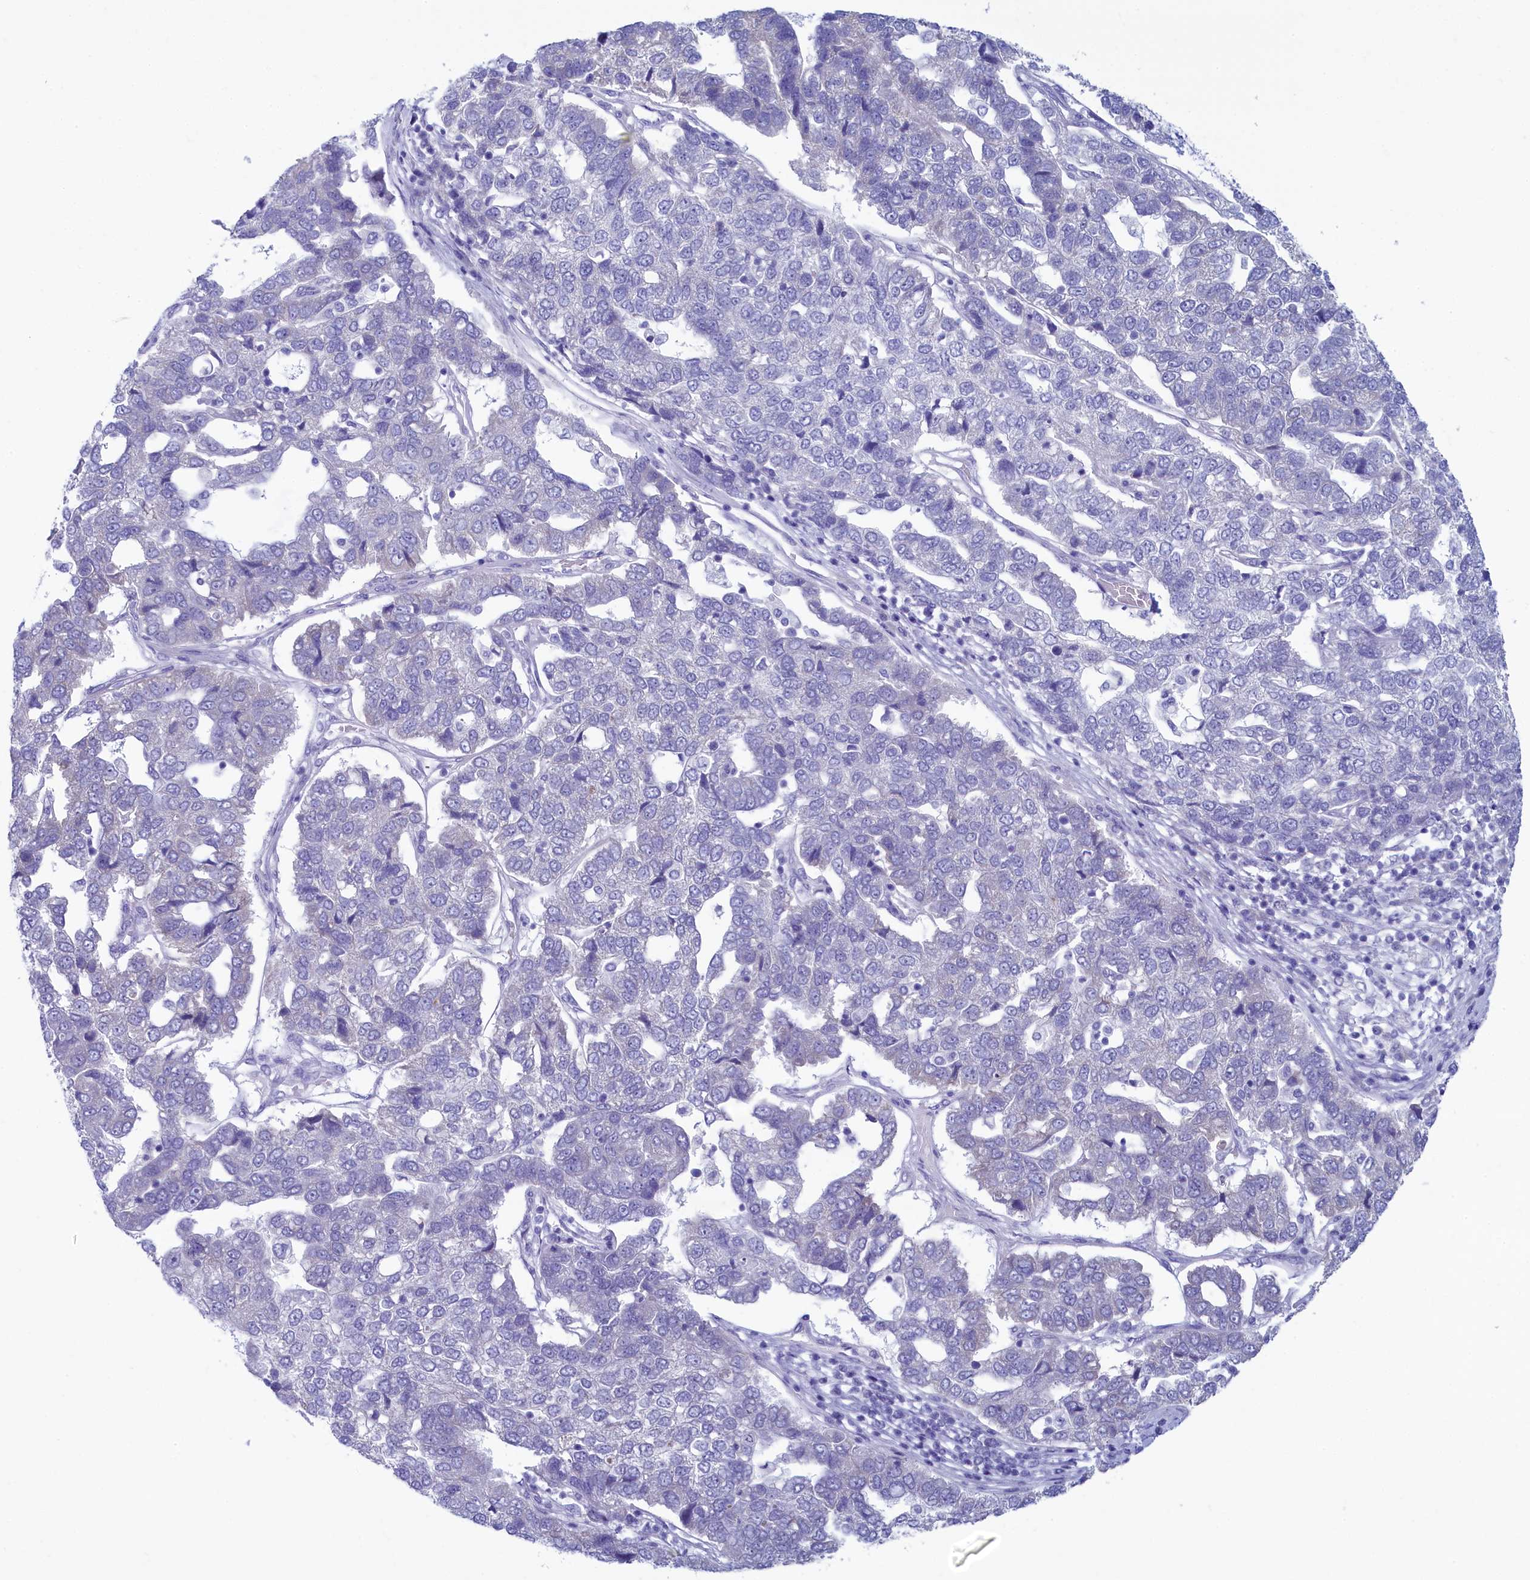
{"staining": {"intensity": "negative", "quantity": "none", "location": "none"}, "tissue": "pancreatic cancer", "cell_type": "Tumor cells", "image_type": "cancer", "snomed": [{"axis": "morphology", "description": "Adenocarcinoma, NOS"}, {"axis": "topography", "description": "Pancreas"}], "caption": "DAB immunohistochemical staining of human pancreatic adenocarcinoma displays no significant expression in tumor cells.", "gene": "SKA3", "patient": {"sex": "female", "age": 61}}